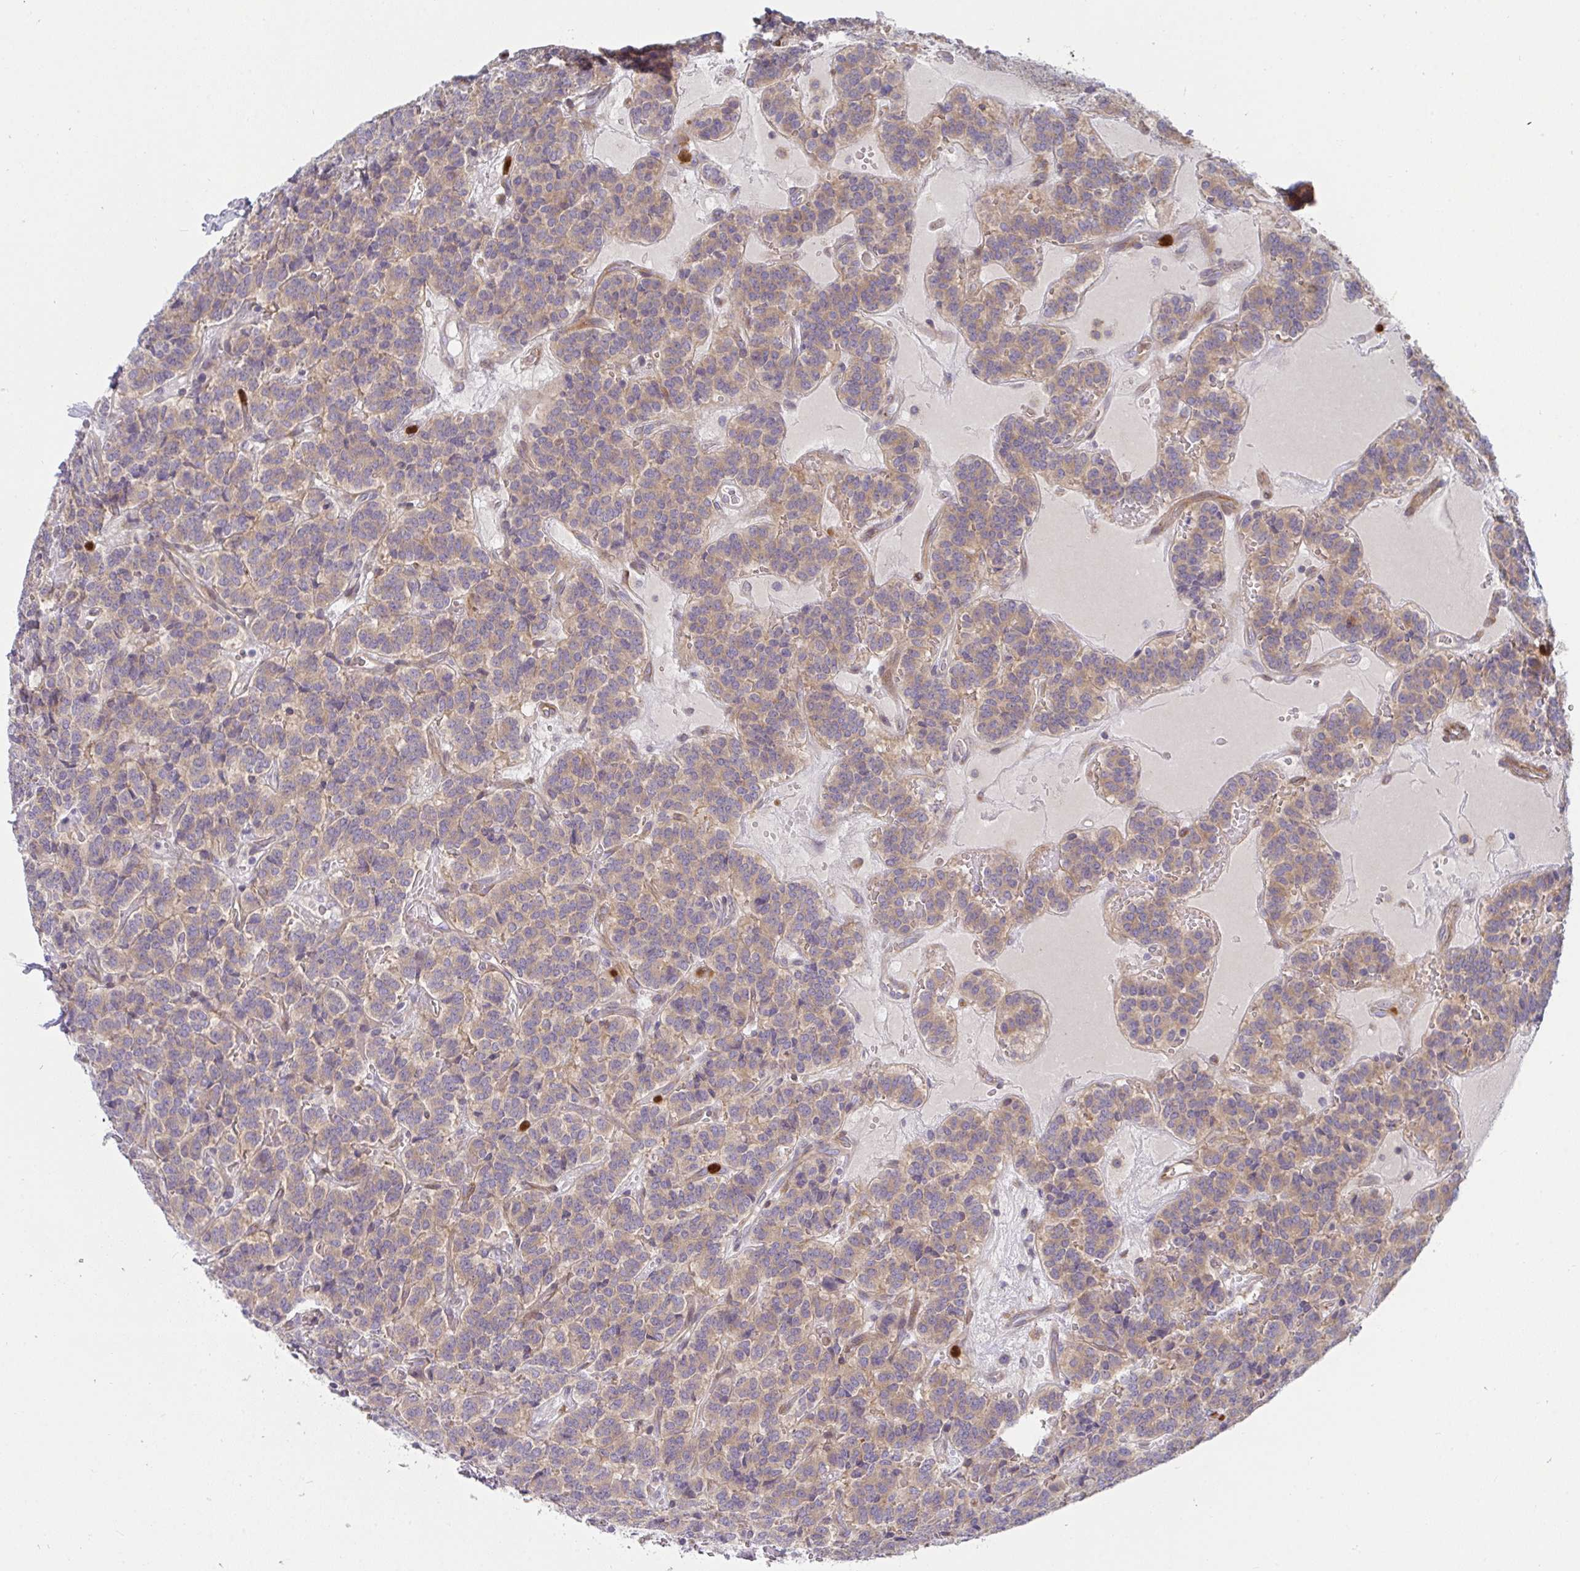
{"staining": {"intensity": "weak", "quantity": ">75%", "location": "cytoplasmic/membranous"}, "tissue": "carcinoid", "cell_type": "Tumor cells", "image_type": "cancer", "snomed": [{"axis": "morphology", "description": "Carcinoid, malignant, NOS"}, {"axis": "topography", "description": "Pancreas"}], "caption": "Malignant carcinoid stained with DAB IHC displays low levels of weak cytoplasmic/membranous staining in about >75% of tumor cells. (IHC, brightfield microscopy, high magnification).", "gene": "CSF3R", "patient": {"sex": "male", "age": 36}}